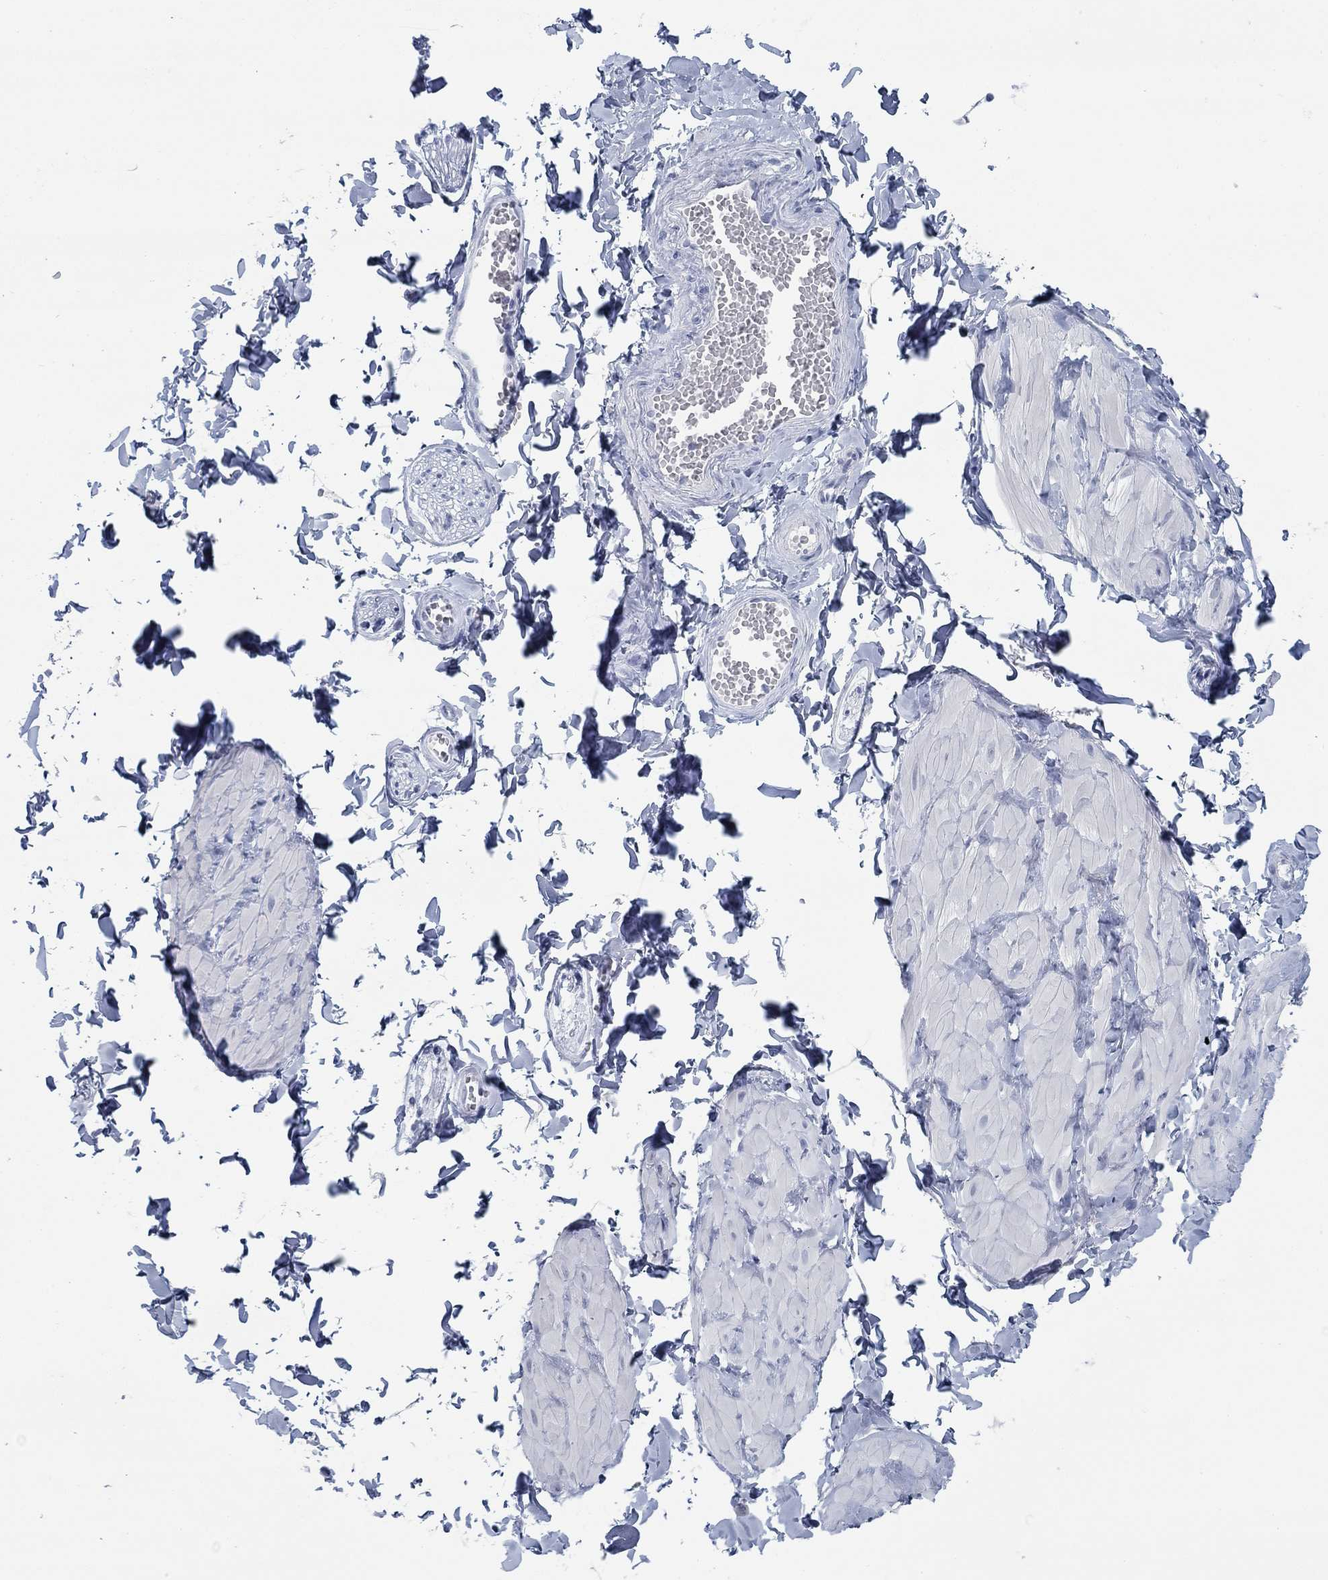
{"staining": {"intensity": "negative", "quantity": "none", "location": "none"}, "tissue": "adipose tissue", "cell_type": "Adipocytes", "image_type": "normal", "snomed": [{"axis": "morphology", "description": "Normal tissue, NOS"}, {"axis": "topography", "description": "Smooth muscle"}, {"axis": "topography", "description": "Peripheral nerve tissue"}], "caption": "Immunohistochemistry histopathology image of normal human adipose tissue stained for a protein (brown), which reveals no positivity in adipocytes.", "gene": "DNAL1", "patient": {"sex": "male", "age": 22}}